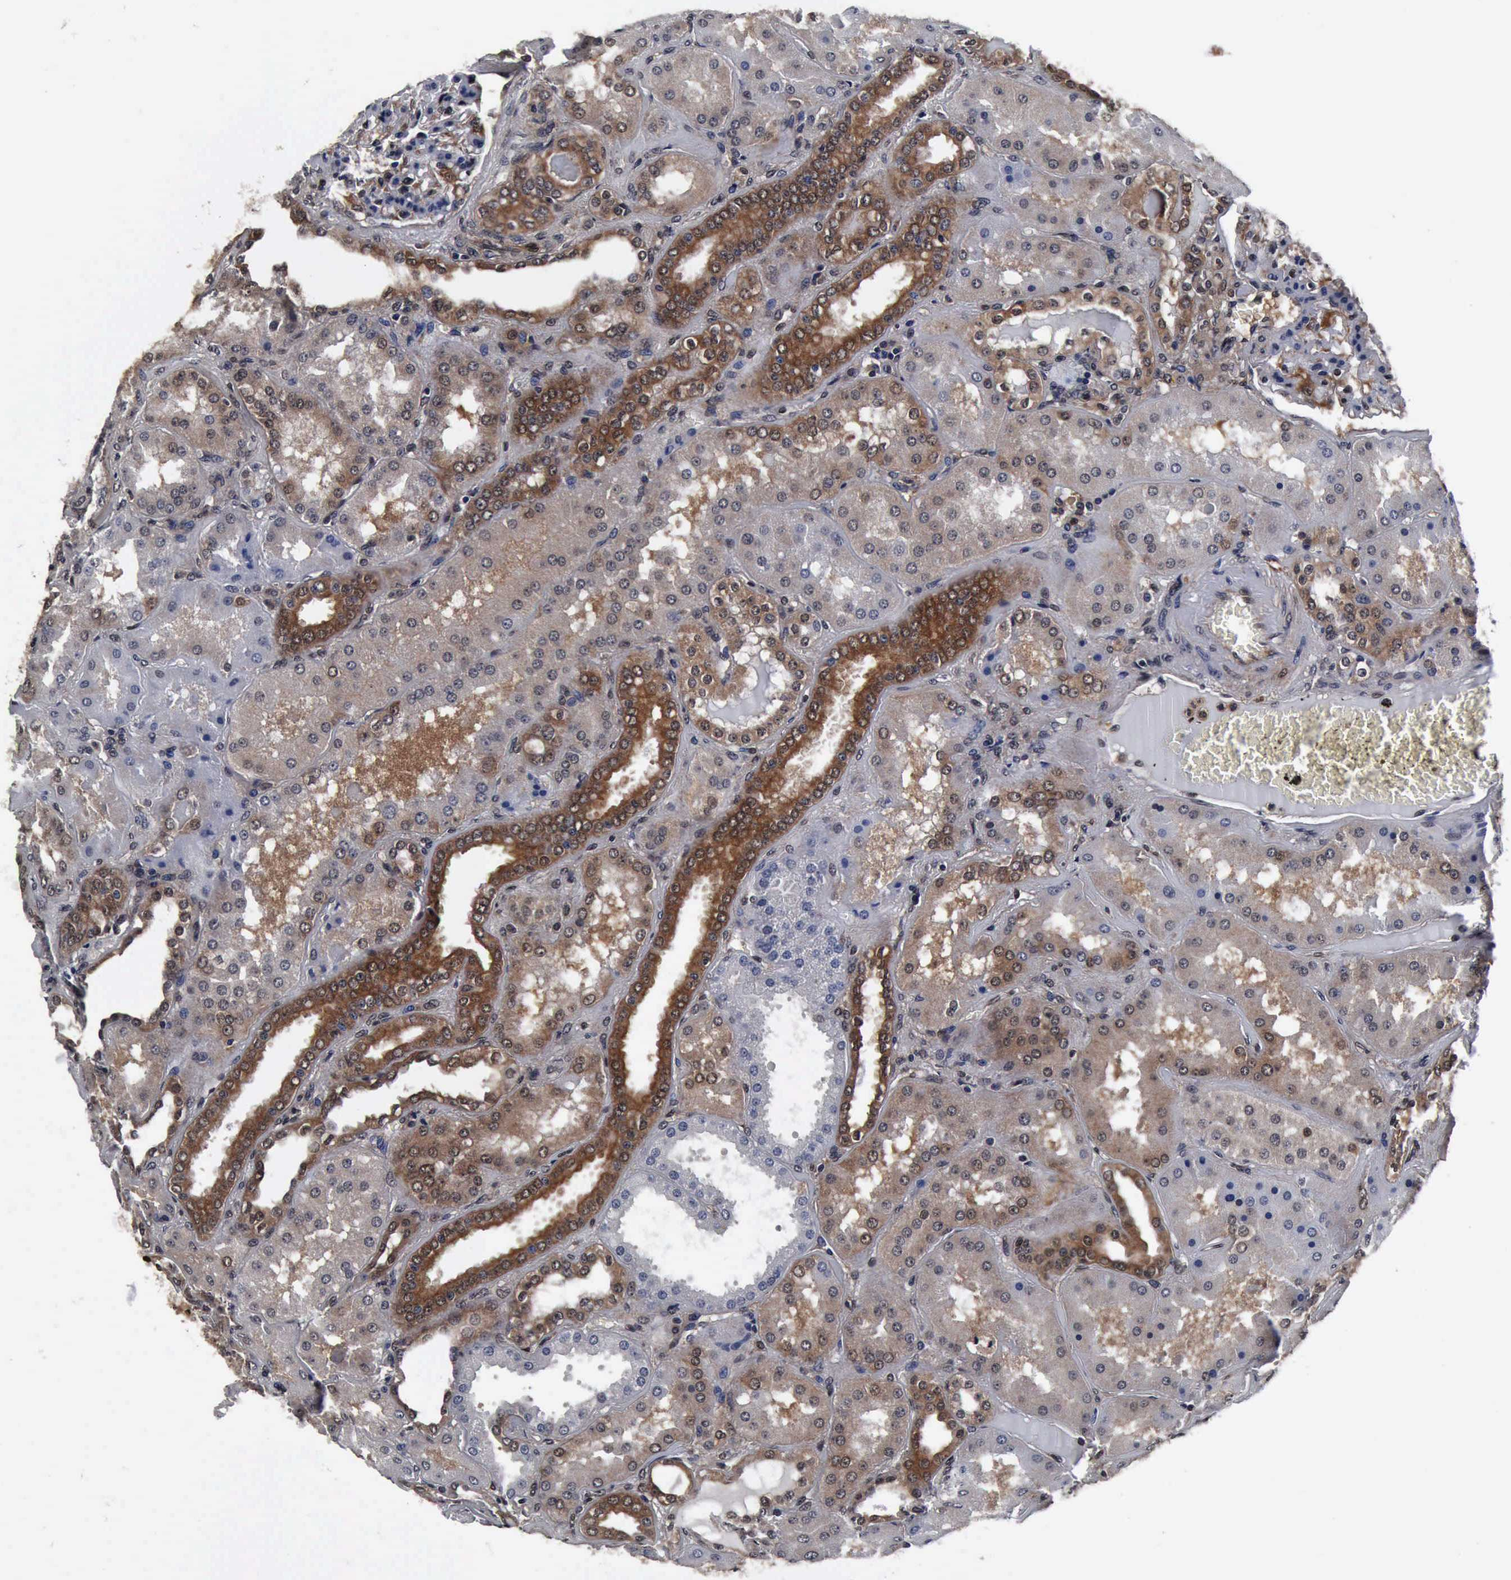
{"staining": {"intensity": "moderate", "quantity": "<25%", "location": "none"}, "tissue": "kidney", "cell_type": "Cells in glomeruli", "image_type": "normal", "snomed": [{"axis": "morphology", "description": "Normal tissue, NOS"}, {"axis": "topography", "description": "Kidney"}], "caption": "IHC staining of benign kidney, which displays low levels of moderate None positivity in about <25% of cells in glomeruli indicating moderate None protein positivity. The staining was performed using DAB (3,3'-diaminobenzidine) (brown) for protein detection and nuclei were counterstained in hematoxylin (blue).", "gene": "UBC", "patient": {"sex": "female", "age": 56}}